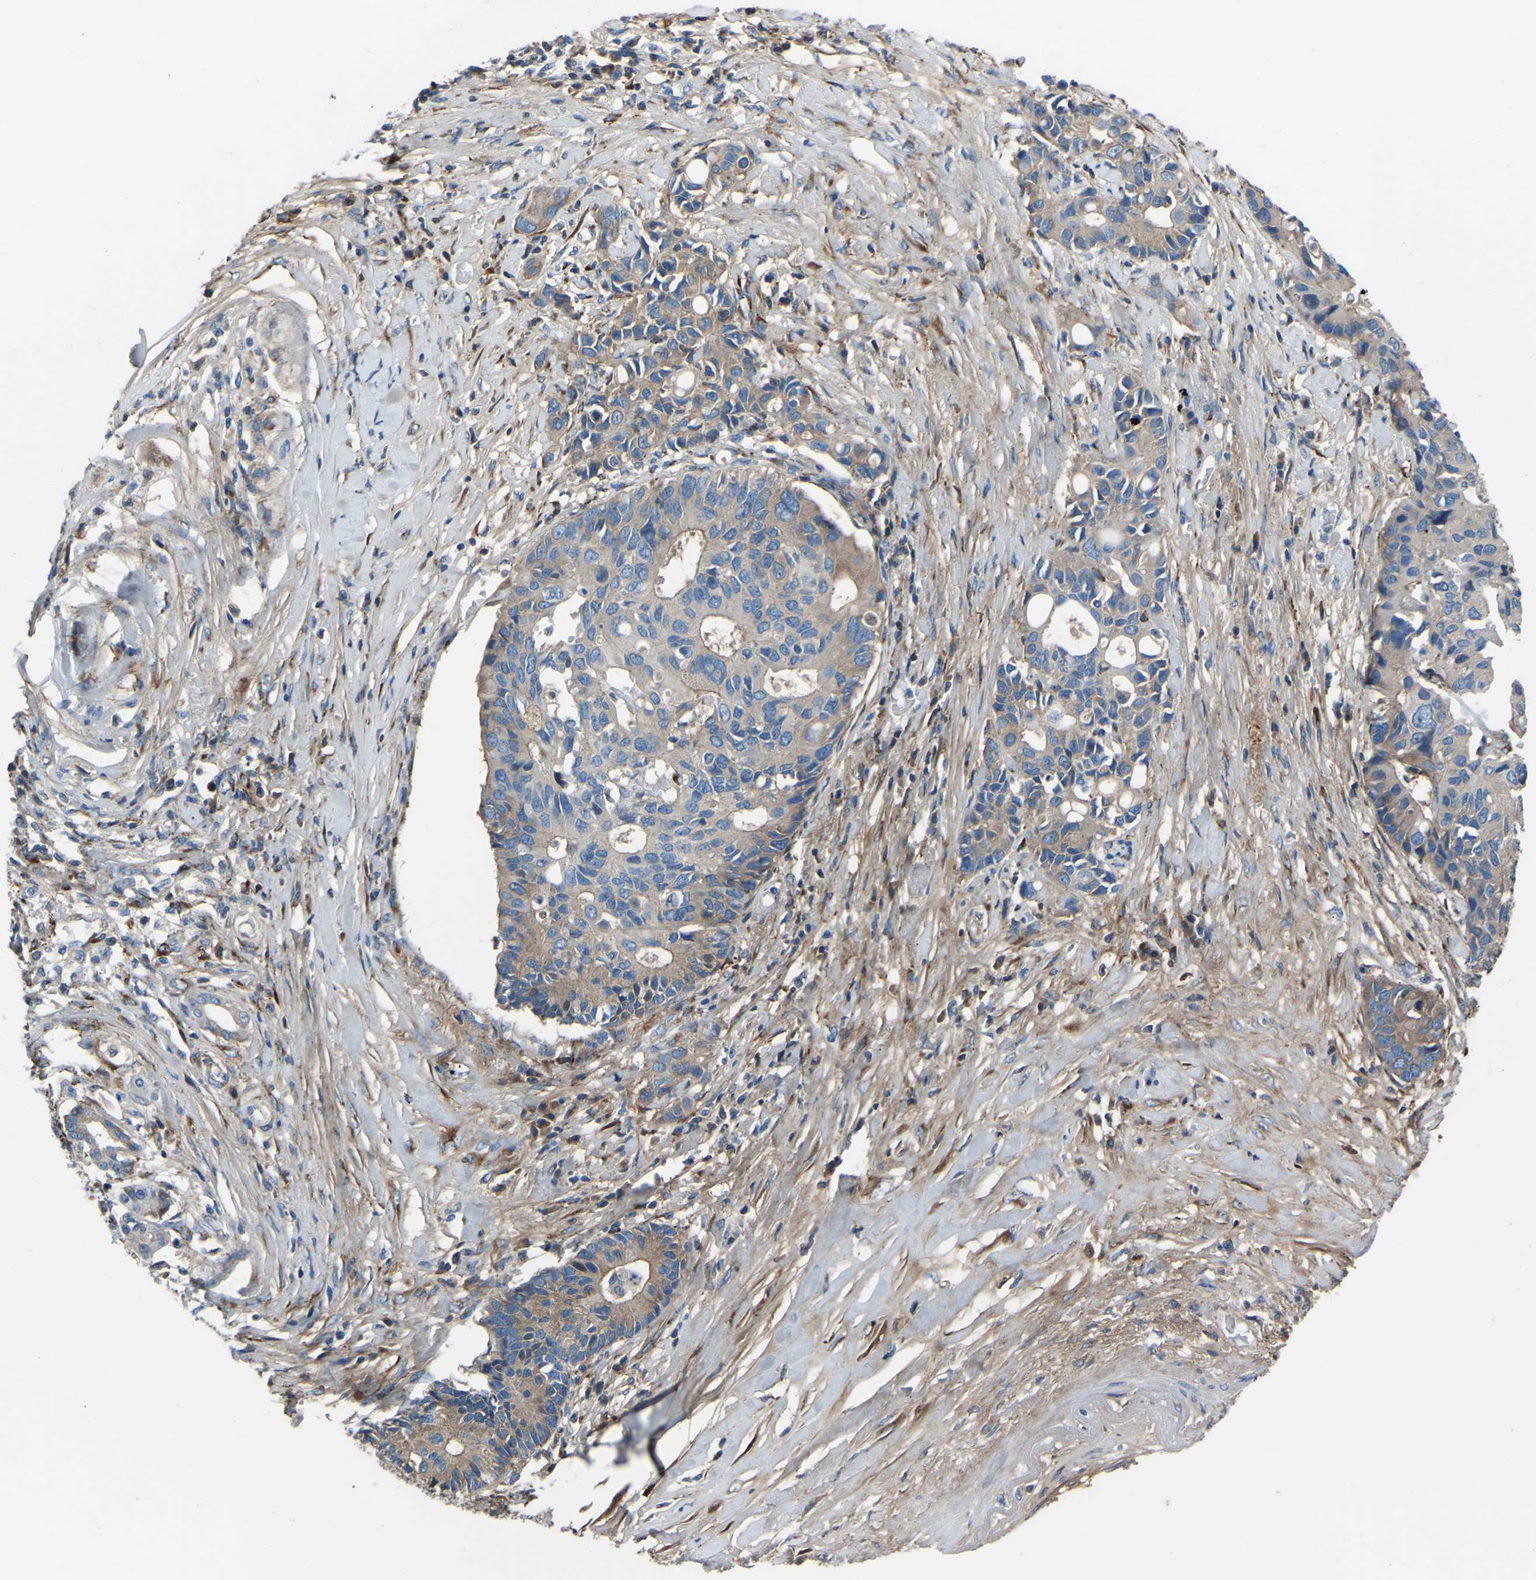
{"staining": {"intensity": "moderate", "quantity": "25%-75%", "location": "cytoplasmic/membranous"}, "tissue": "pancreatic cancer", "cell_type": "Tumor cells", "image_type": "cancer", "snomed": [{"axis": "morphology", "description": "Adenocarcinoma, NOS"}, {"axis": "topography", "description": "Pancreas"}], "caption": "This micrograph reveals immunohistochemistry staining of pancreatic adenocarcinoma, with medium moderate cytoplasmic/membranous expression in approximately 25%-75% of tumor cells.", "gene": "COL3A1", "patient": {"sex": "female", "age": 56}}